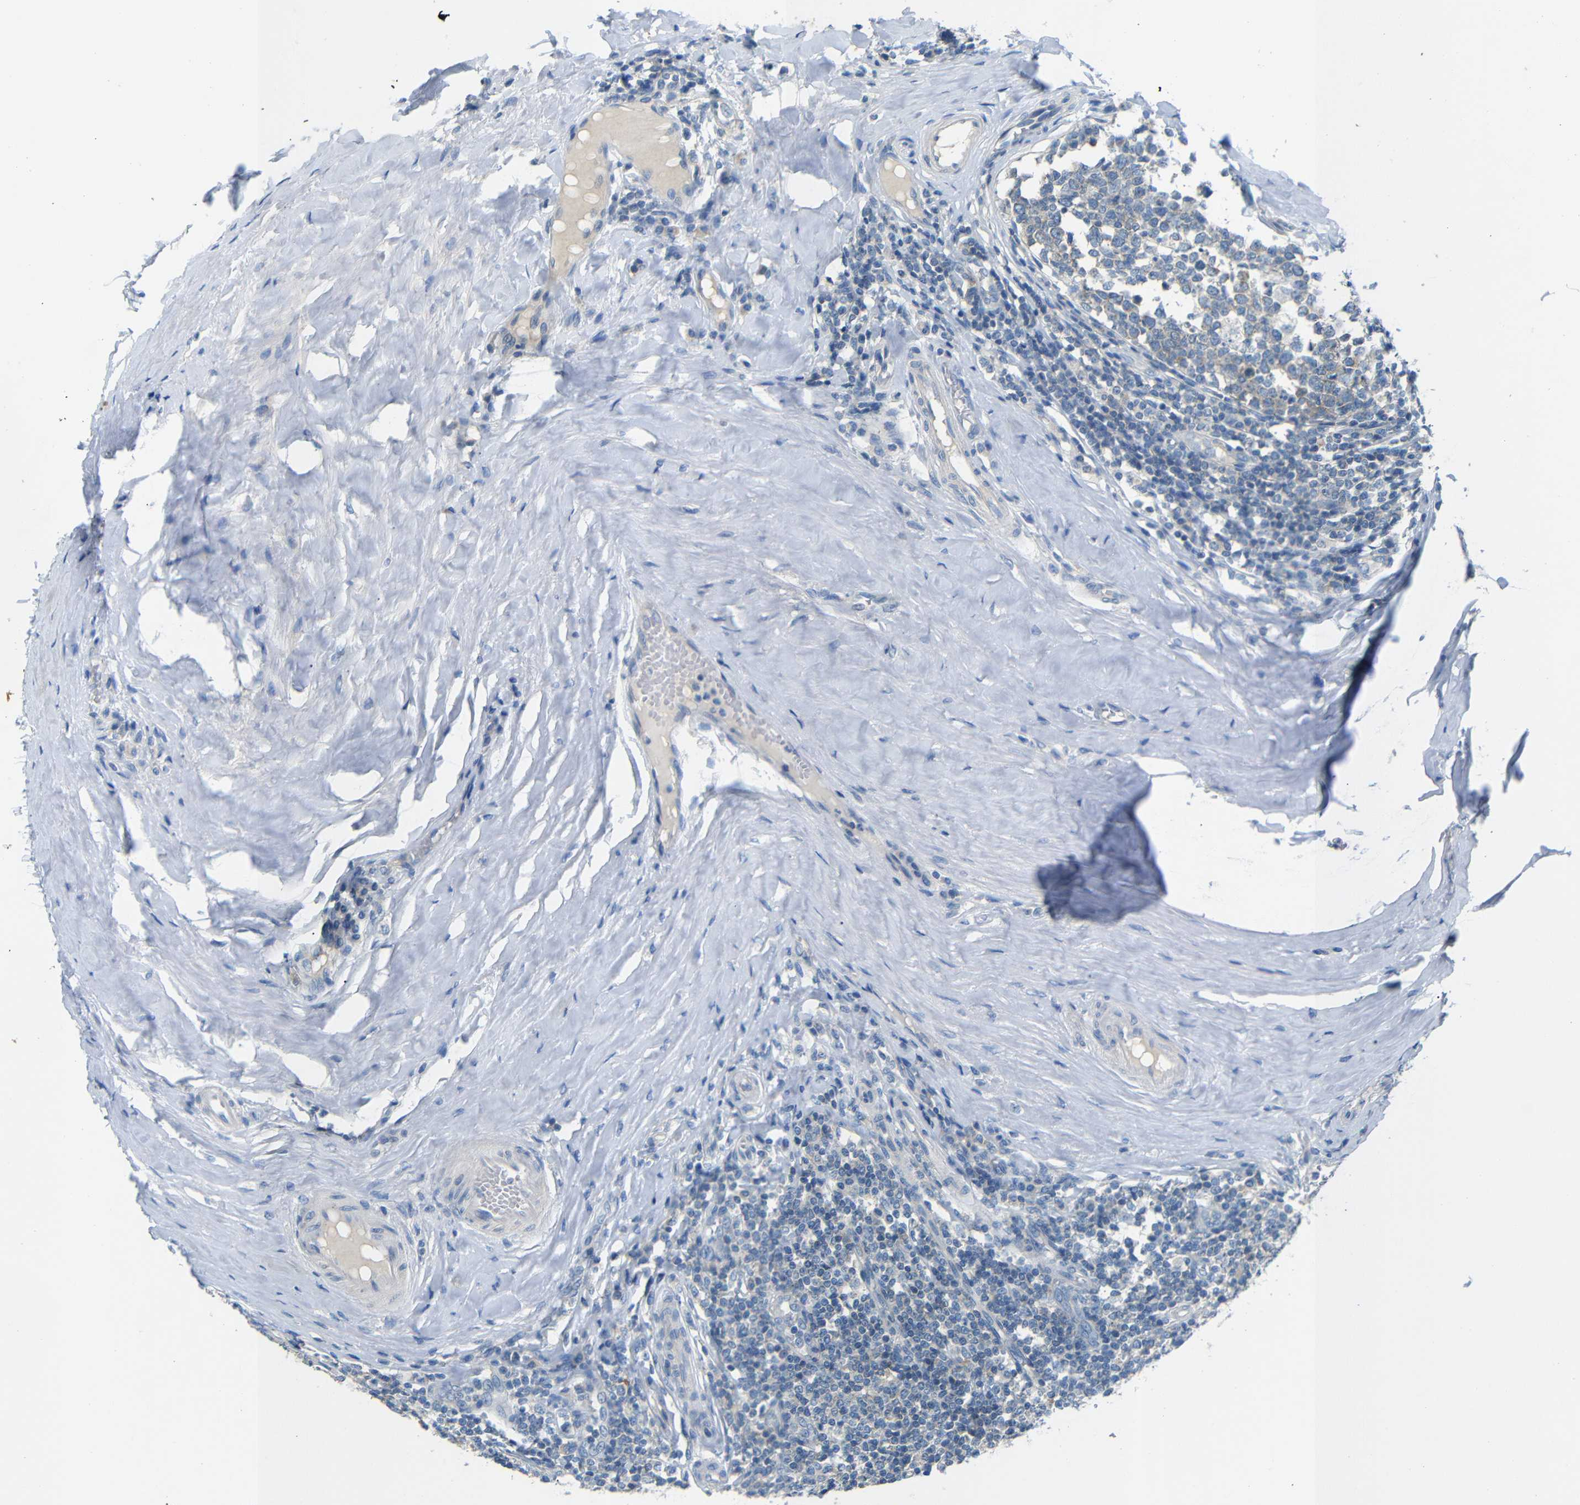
{"staining": {"intensity": "weak", "quantity": ">75%", "location": "cytoplasmic/membranous"}, "tissue": "tonsil", "cell_type": "Germinal center cells", "image_type": "normal", "snomed": [{"axis": "morphology", "description": "Normal tissue, NOS"}, {"axis": "topography", "description": "Tonsil"}], "caption": "High-magnification brightfield microscopy of unremarkable tonsil stained with DAB (brown) and counterstained with hematoxylin (blue). germinal center cells exhibit weak cytoplasmic/membranous expression is appreciated in approximately>75% of cells. The staining was performed using DAB (3,3'-diaminobenzidine), with brown indicating positive protein expression. Nuclei are stained blue with hematoxylin.", "gene": "DCP1A", "patient": {"sex": "female", "age": 19}}